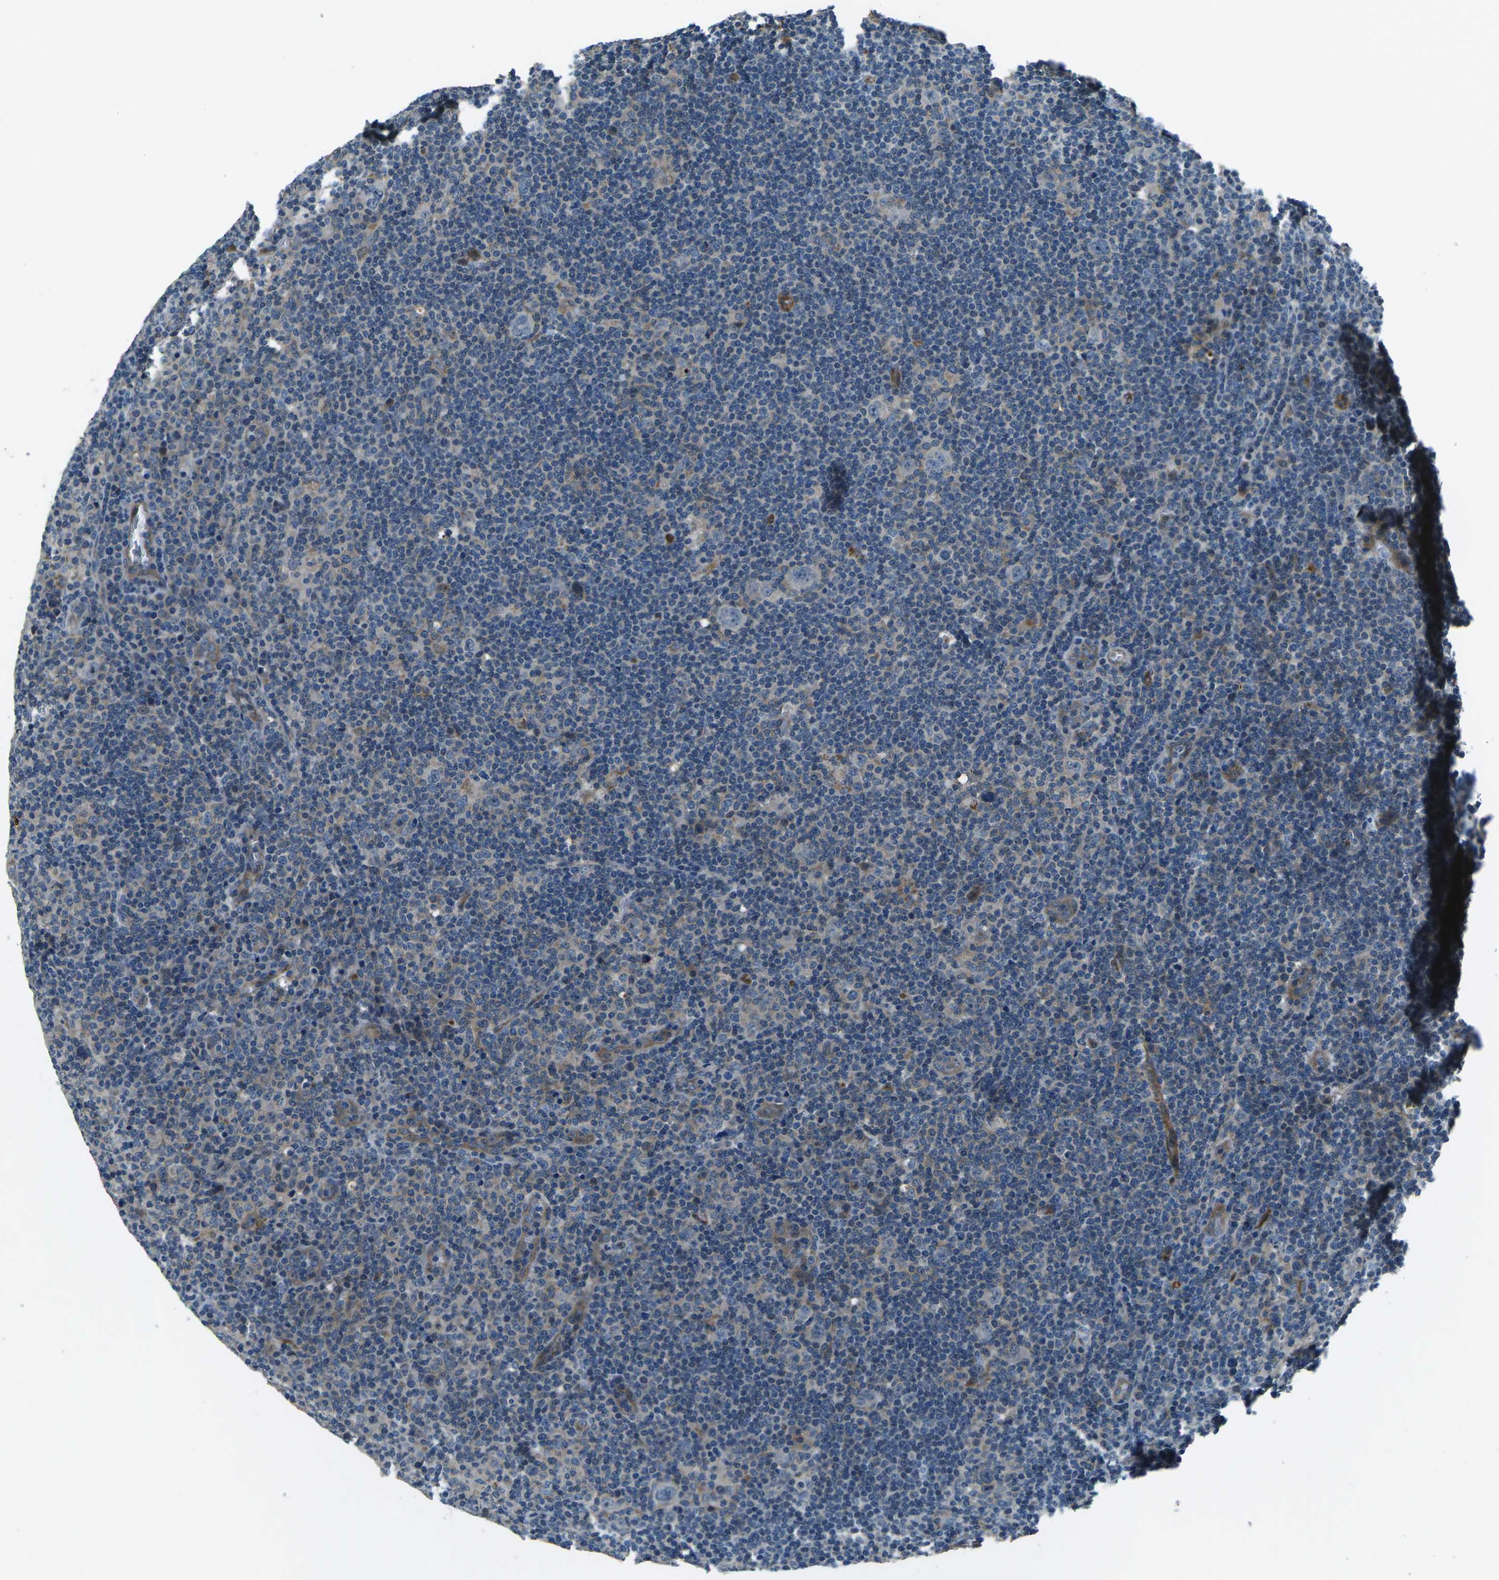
{"staining": {"intensity": "negative", "quantity": "none", "location": "none"}, "tissue": "lymphoma", "cell_type": "Tumor cells", "image_type": "cancer", "snomed": [{"axis": "morphology", "description": "Hodgkin's disease, NOS"}, {"axis": "topography", "description": "Lymph node"}], "caption": "This is an immunohistochemistry image of human Hodgkin's disease. There is no expression in tumor cells.", "gene": "AFAP1", "patient": {"sex": "female", "age": 57}}